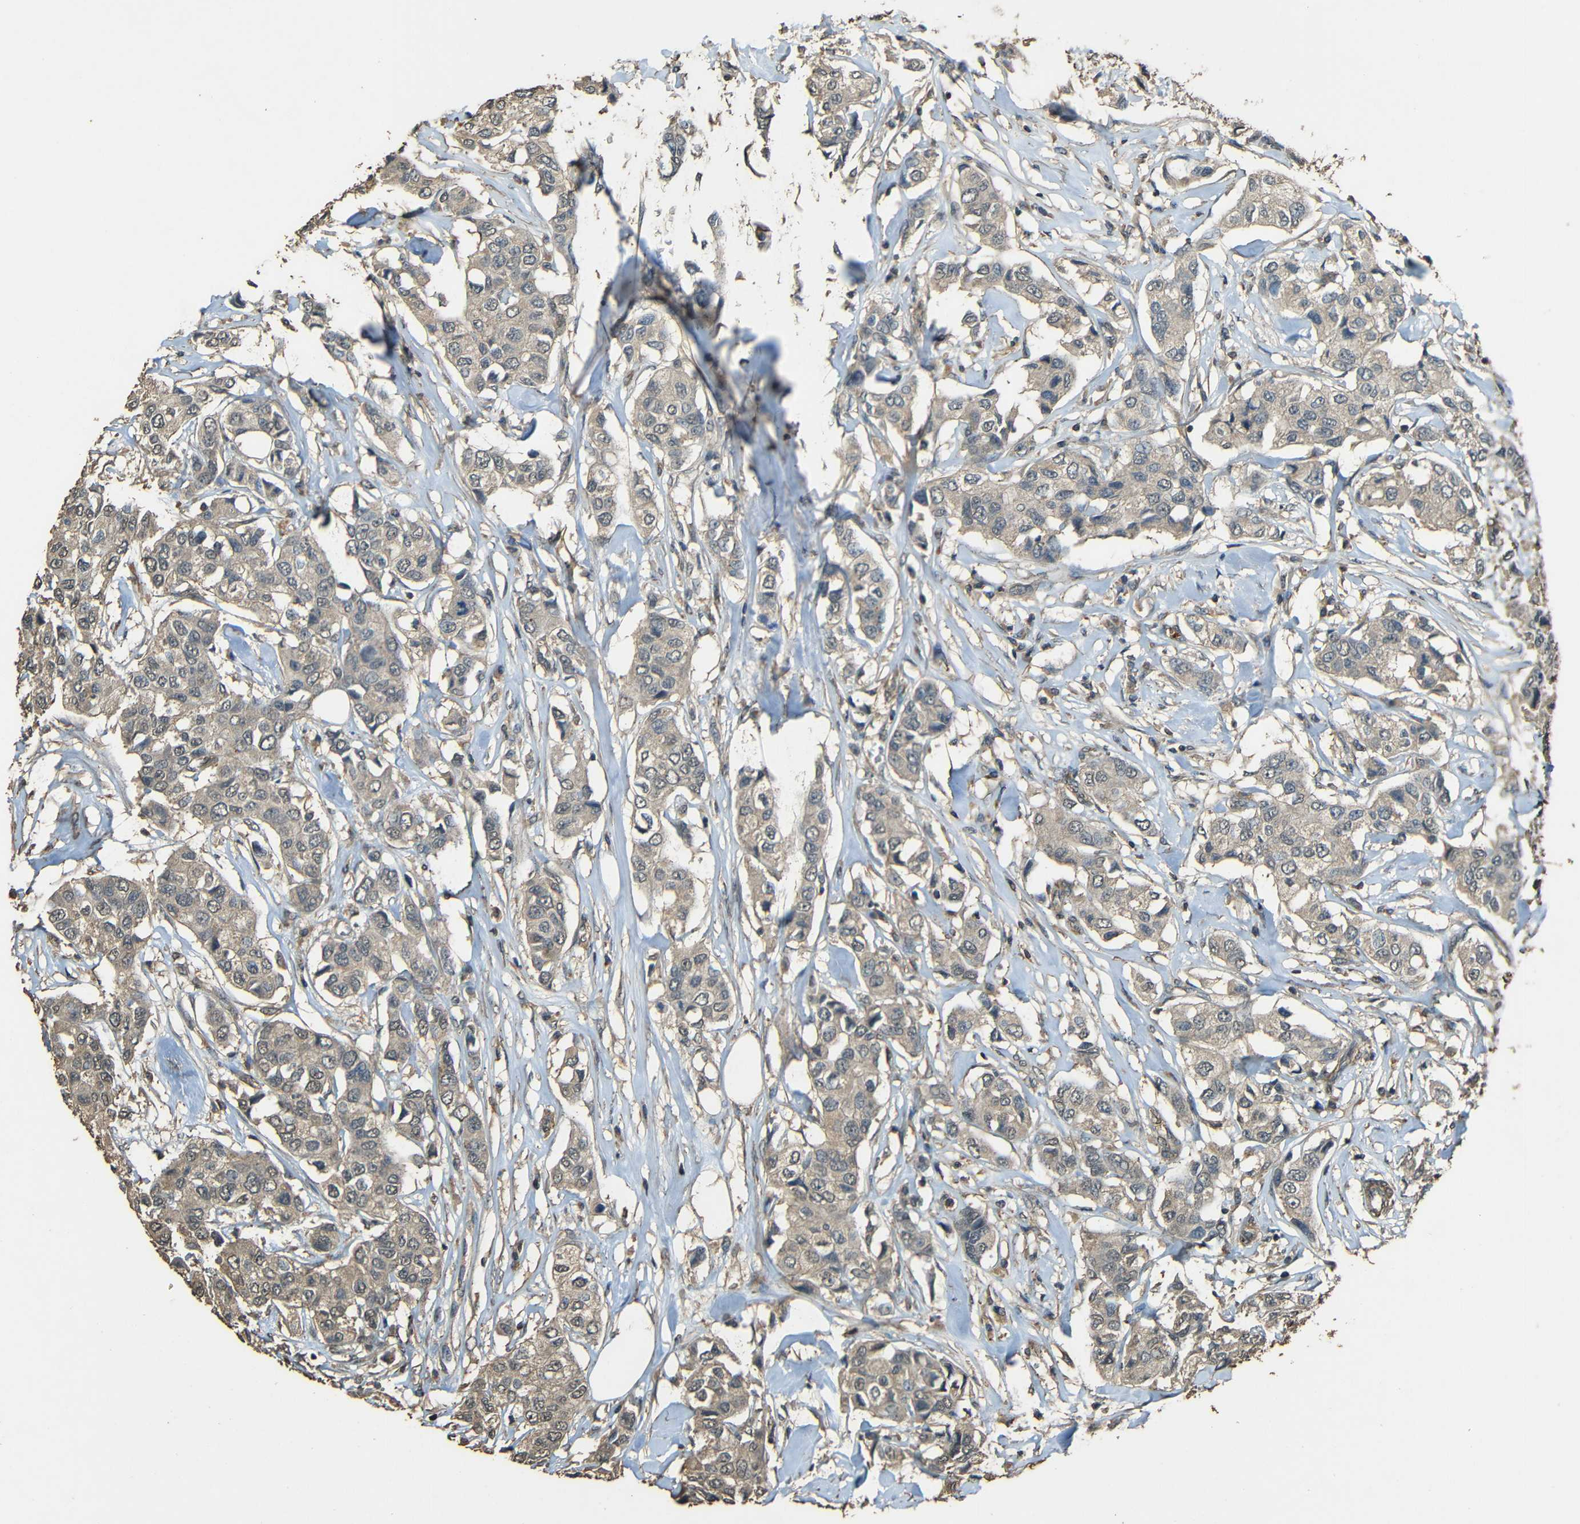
{"staining": {"intensity": "weak", "quantity": ">75%", "location": "cytoplasmic/membranous"}, "tissue": "breast cancer", "cell_type": "Tumor cells", "image_type": "cancer", "snomed": [{"axis": "morphology", "description": "Duct carcinoma"}, {"axis": "topography", "description": "Breast"}], "caption": "Breast cancer (infiltrating ductal carcinoma) stained with a brown dye shows weak cytoplasmic/membranous positive staining in about >75% of tumor cells.", "gene": "PDE5A", "patient": {"sex": "female", "age": 80}}